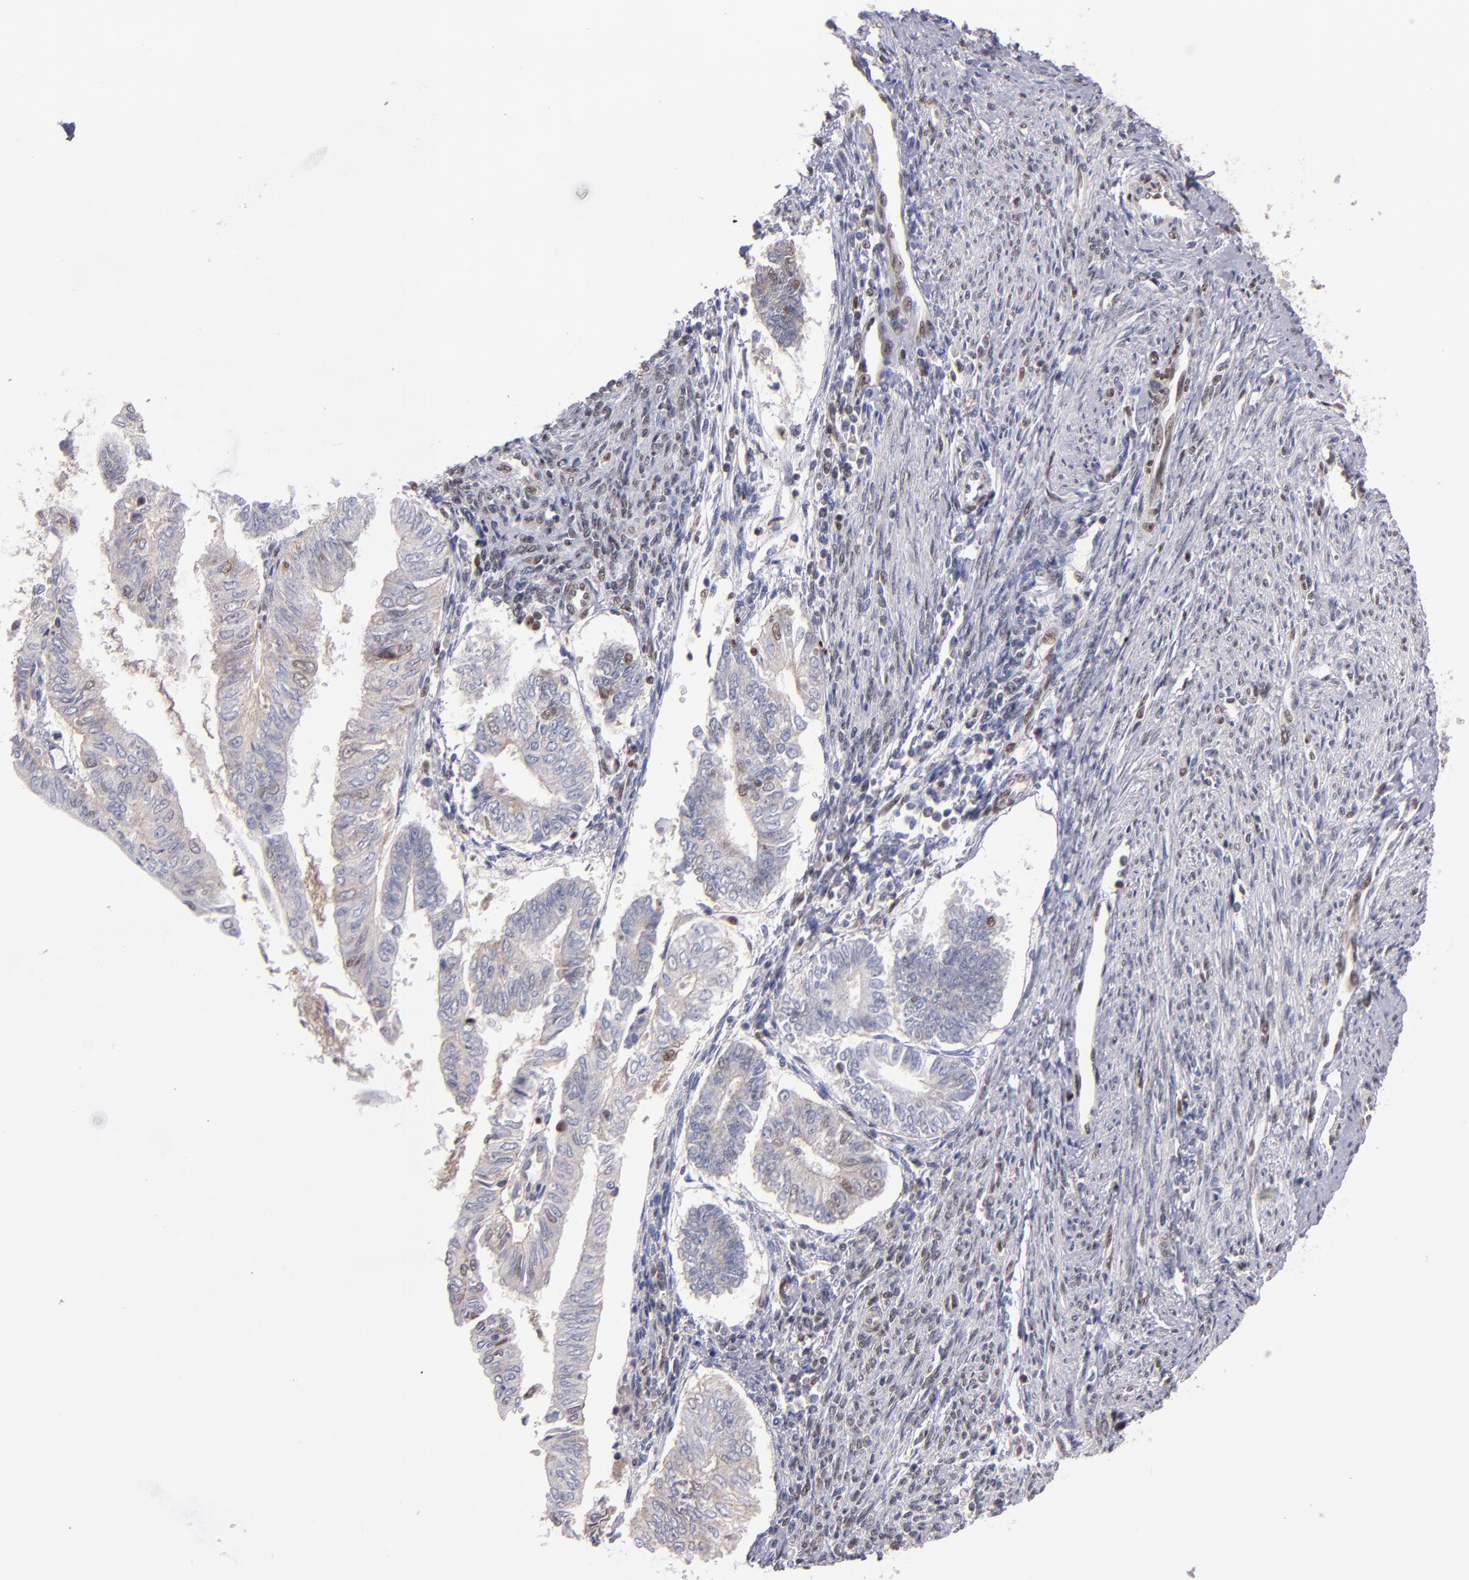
{"staining": {"intensity": "moderate", "quantity": "25%-75%", "location": "nuclear"}, "tissue": "endometrial cancer", "cell_type": "Tumor cells", "image_type": "cancer", "snomed": [{"axis": "morphology", "description": "Adenocarcinoma, NOS"}, {"axis": "topography", "description": "Endometrium"}], "caption": "An image of adenocarcinoma (endometrial) stained for a protein exhibits moderate nuclear brown staining in tumor cells.", "gene": "EP300", "patient": {"sex": "female", "age": 66}}